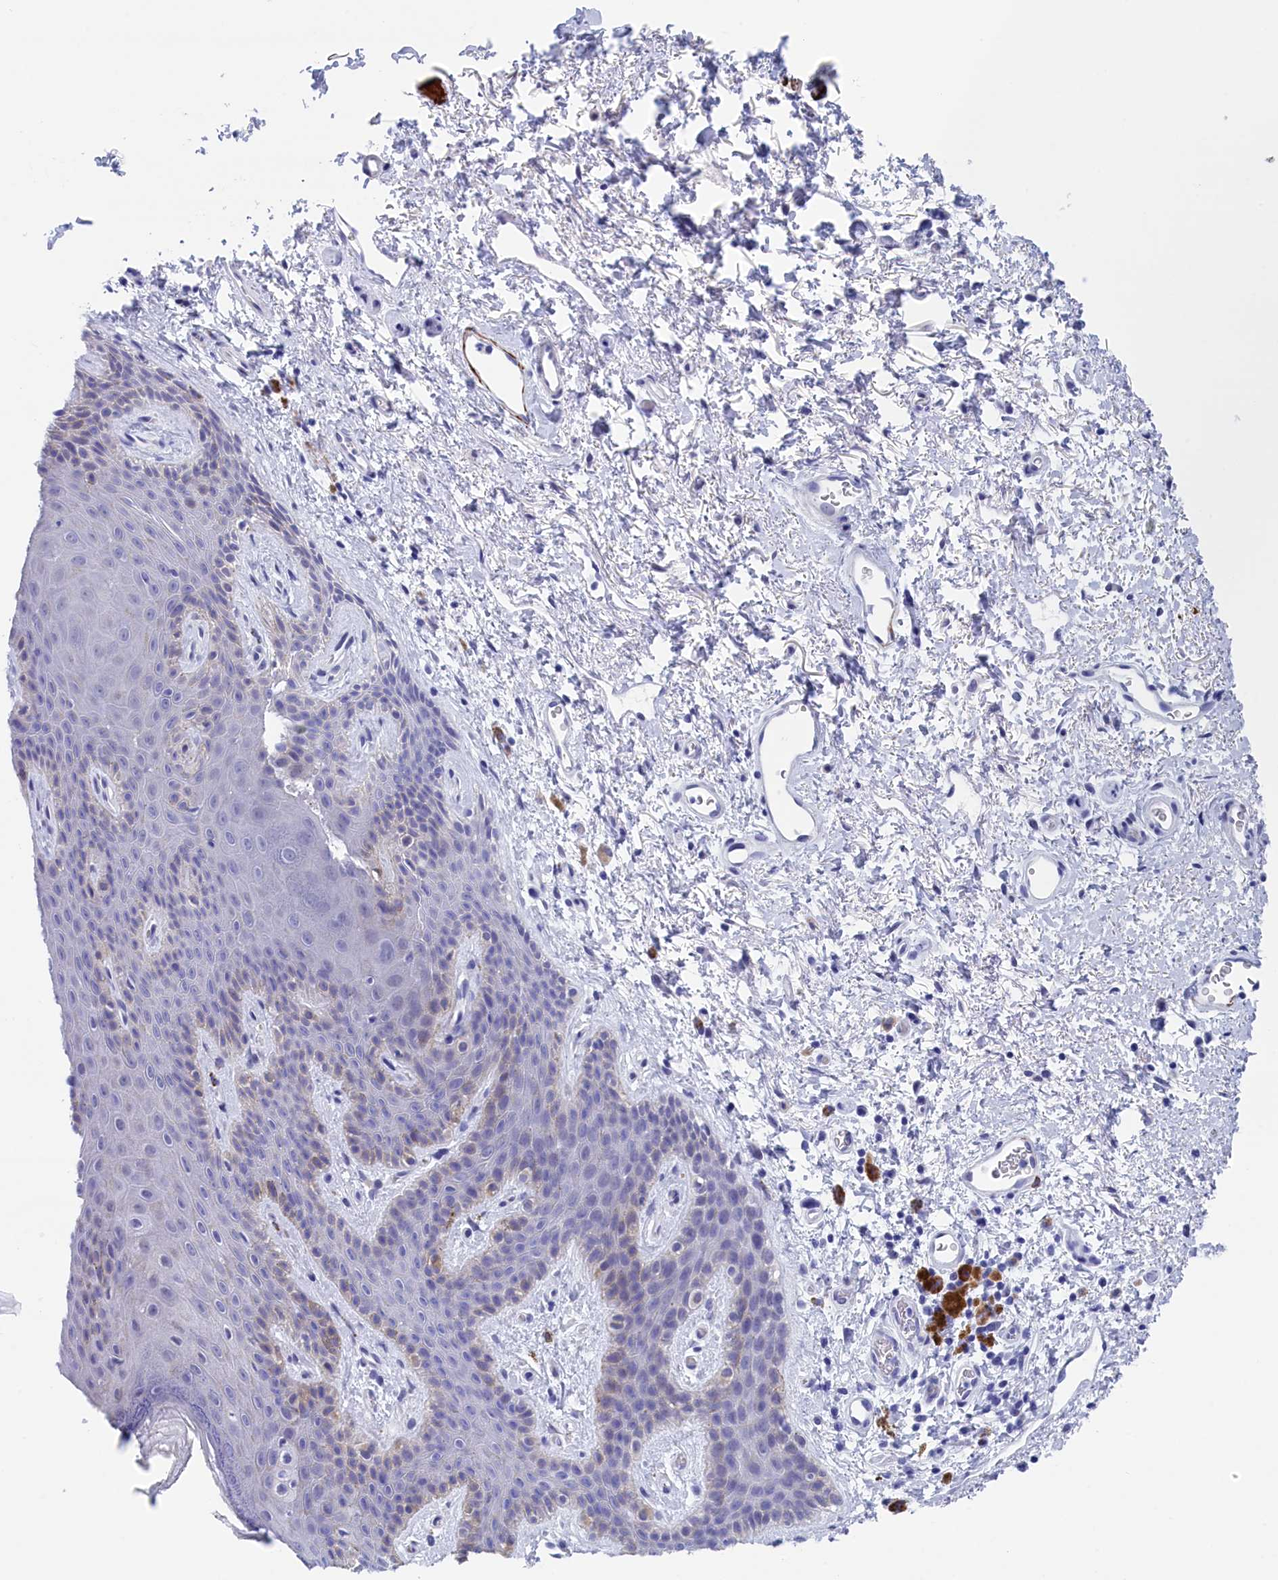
{"staining": {"intensity": "moderate", "quantity": "<25%", "location": "cytoplasmic/membranous"}, "tissue": "skin", "cell_type": "Epidermal cells", "image_type": "normal", "snomed": [{"axis": "morphology", "description": "Normal tissue, NOS"}, {"axis": "topography", "description": "Anal"}], "caption": "Immunohistochemical staining of benign skin reveals low levels of moderate cytoplasmic/membranous positivity in approximately <25% of epidermal cells. The staining was performed using DAB to visualize the protein expression in brown, while the nuclei were stained in blue with hematoxylin (Magnification: 20x).", "gene": "WDR83", "patient": {"sex": "female", "age": 46}}